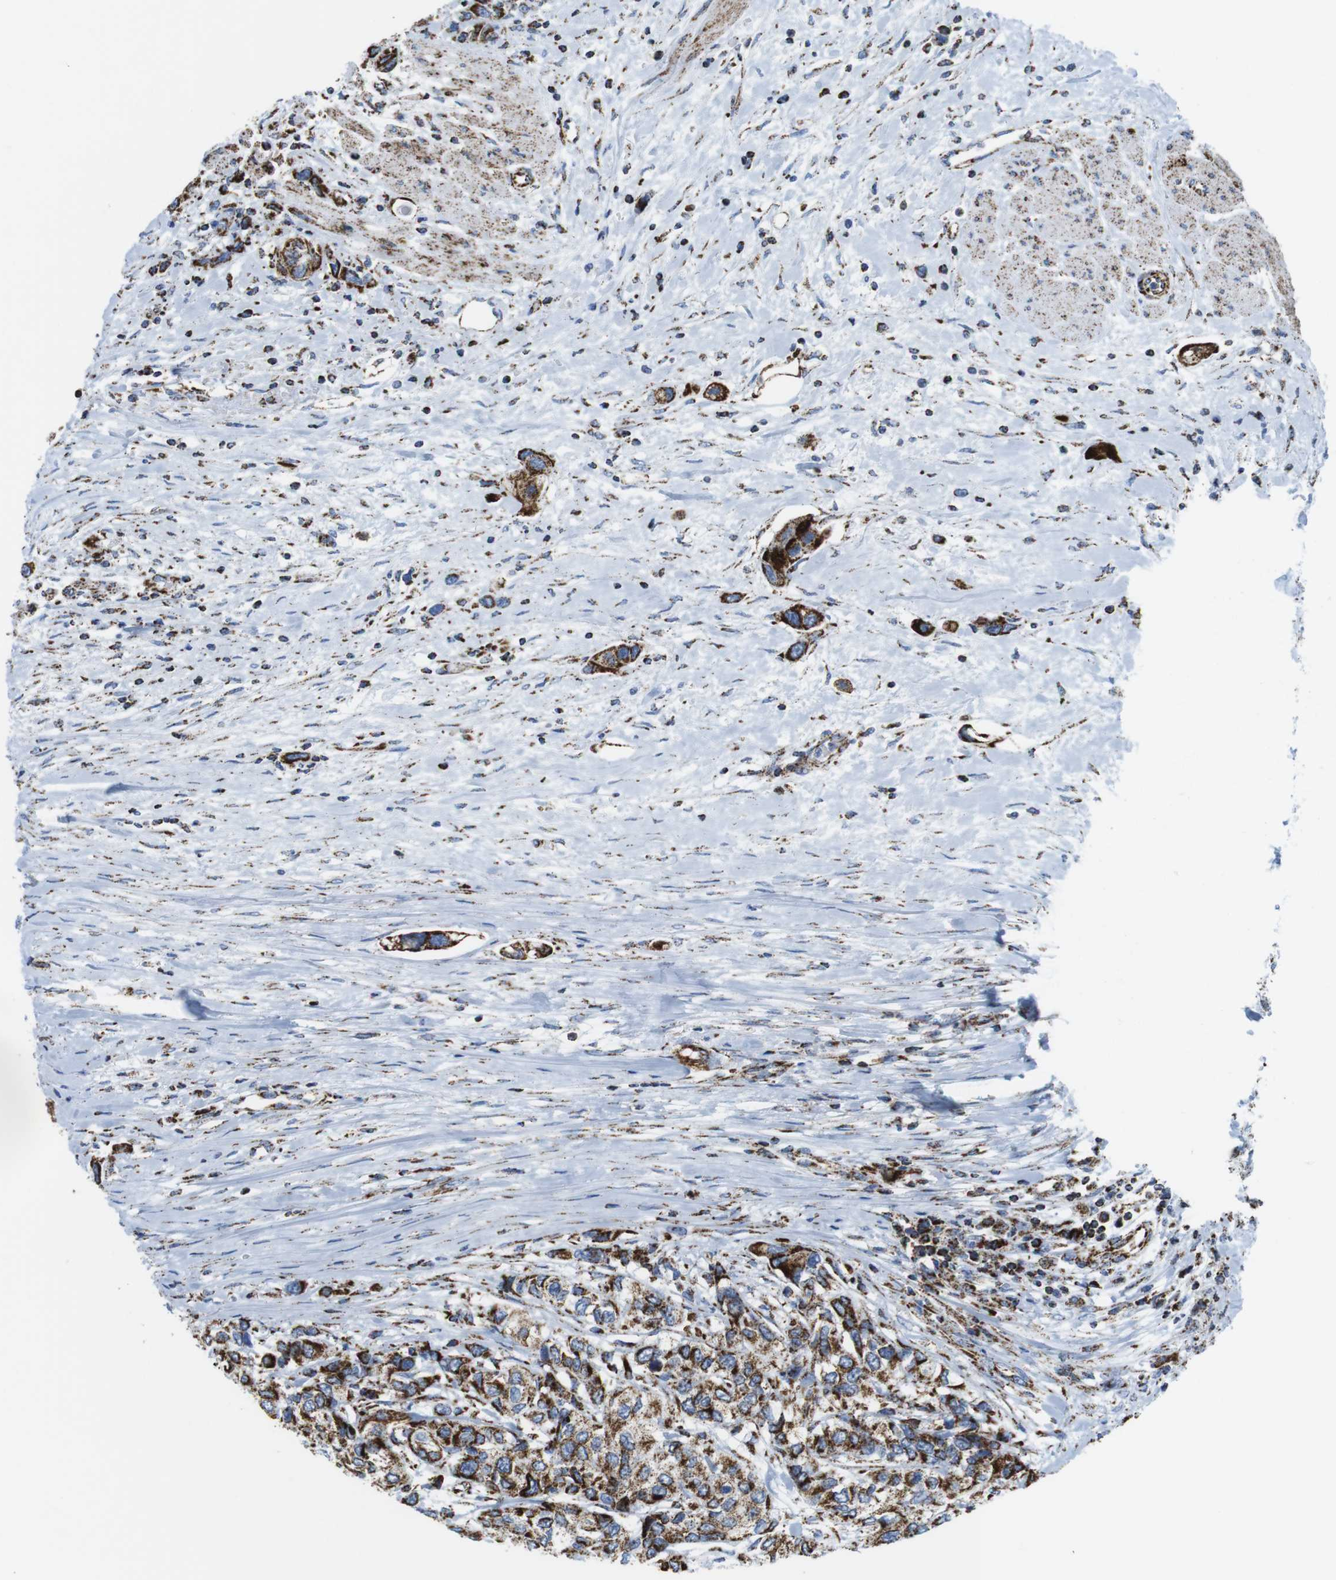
{"staining": {"intensity": "strong", "quantity": ">75%", "location": "cytoplasmic/membranous"}, "tissue": "urothelial cancer", "cell_type": "Tumor cells", "image_type": "cancer", "snomed": [{"axis": "morphology", "description": "Urothelial carcinoma, High grade"}, {"axis": "topography", "description": "Urinary bladder"}], "caption": "Immunohistochemistry (IHC) (DAB (3,3'-diaminobenzidine)) staining of human high-grade urothelial carcinoma reveals strong cytoplasmic/membranous protein expression in approximately >75% of tumor cells.", "gene": "ATP5PO", "patient": {"sex": "female", "age": 56}}